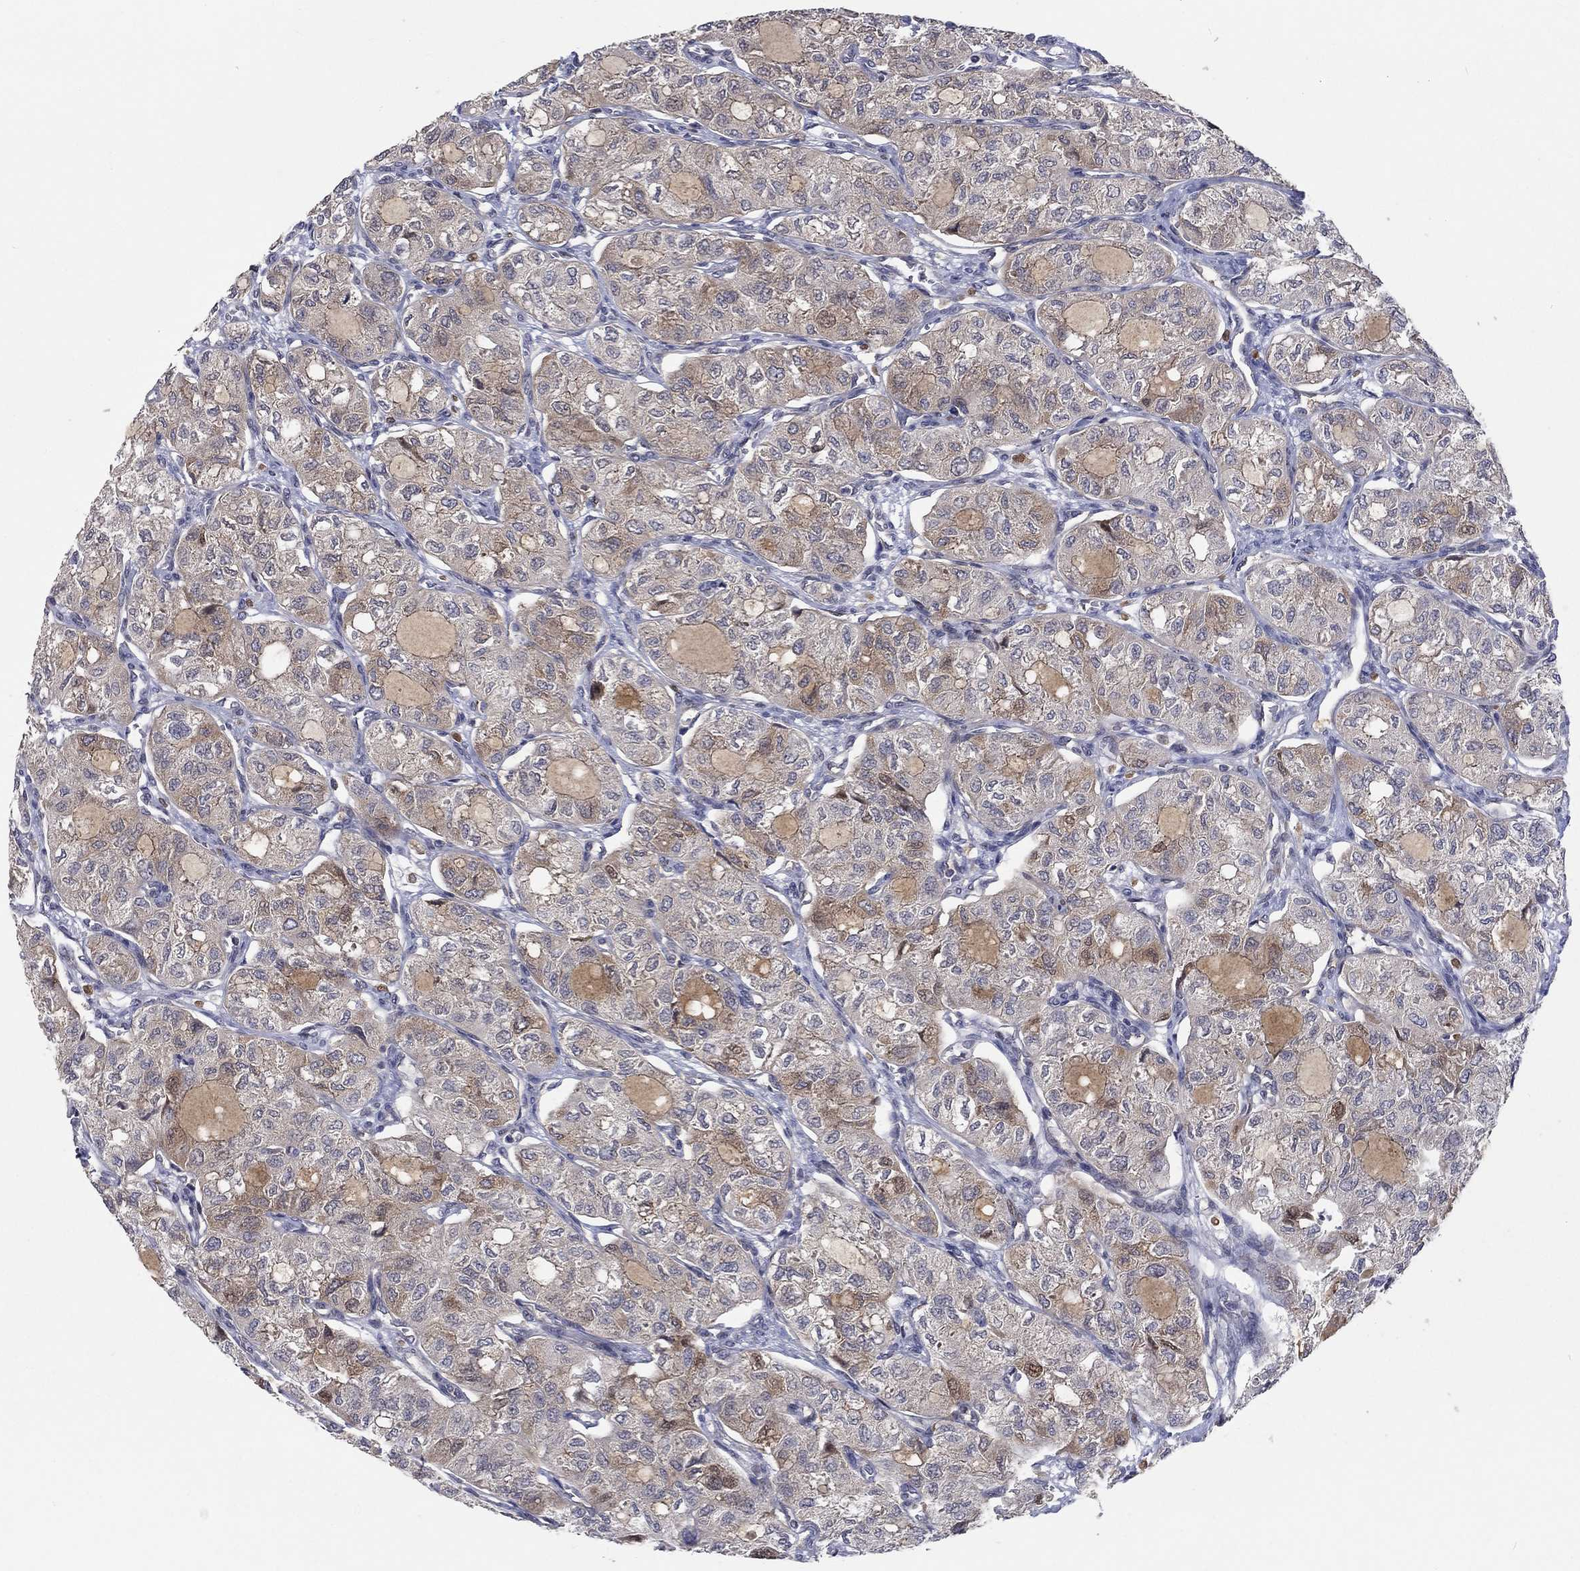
{"staining": {"intensity": "weak", "quantity": "<25%", "location": "cytoplasmic/membranous"}, "tissue": "thyroid cancer", "cell_type": "Tumor cells", "image_type": "cancer", "snomed": [{"axis": "morphology", "description": "Follicular adenoma carcinoma, NOS"}, {"axis": "topography", "description": "Thyroid gland"}], "caption": "An image of human thyroid cancer (follicular adenoma carcinoma) is negative for staining in tumor cells.", "gene": "CETN3", "patient": {"sex": "male", "age": 75}}